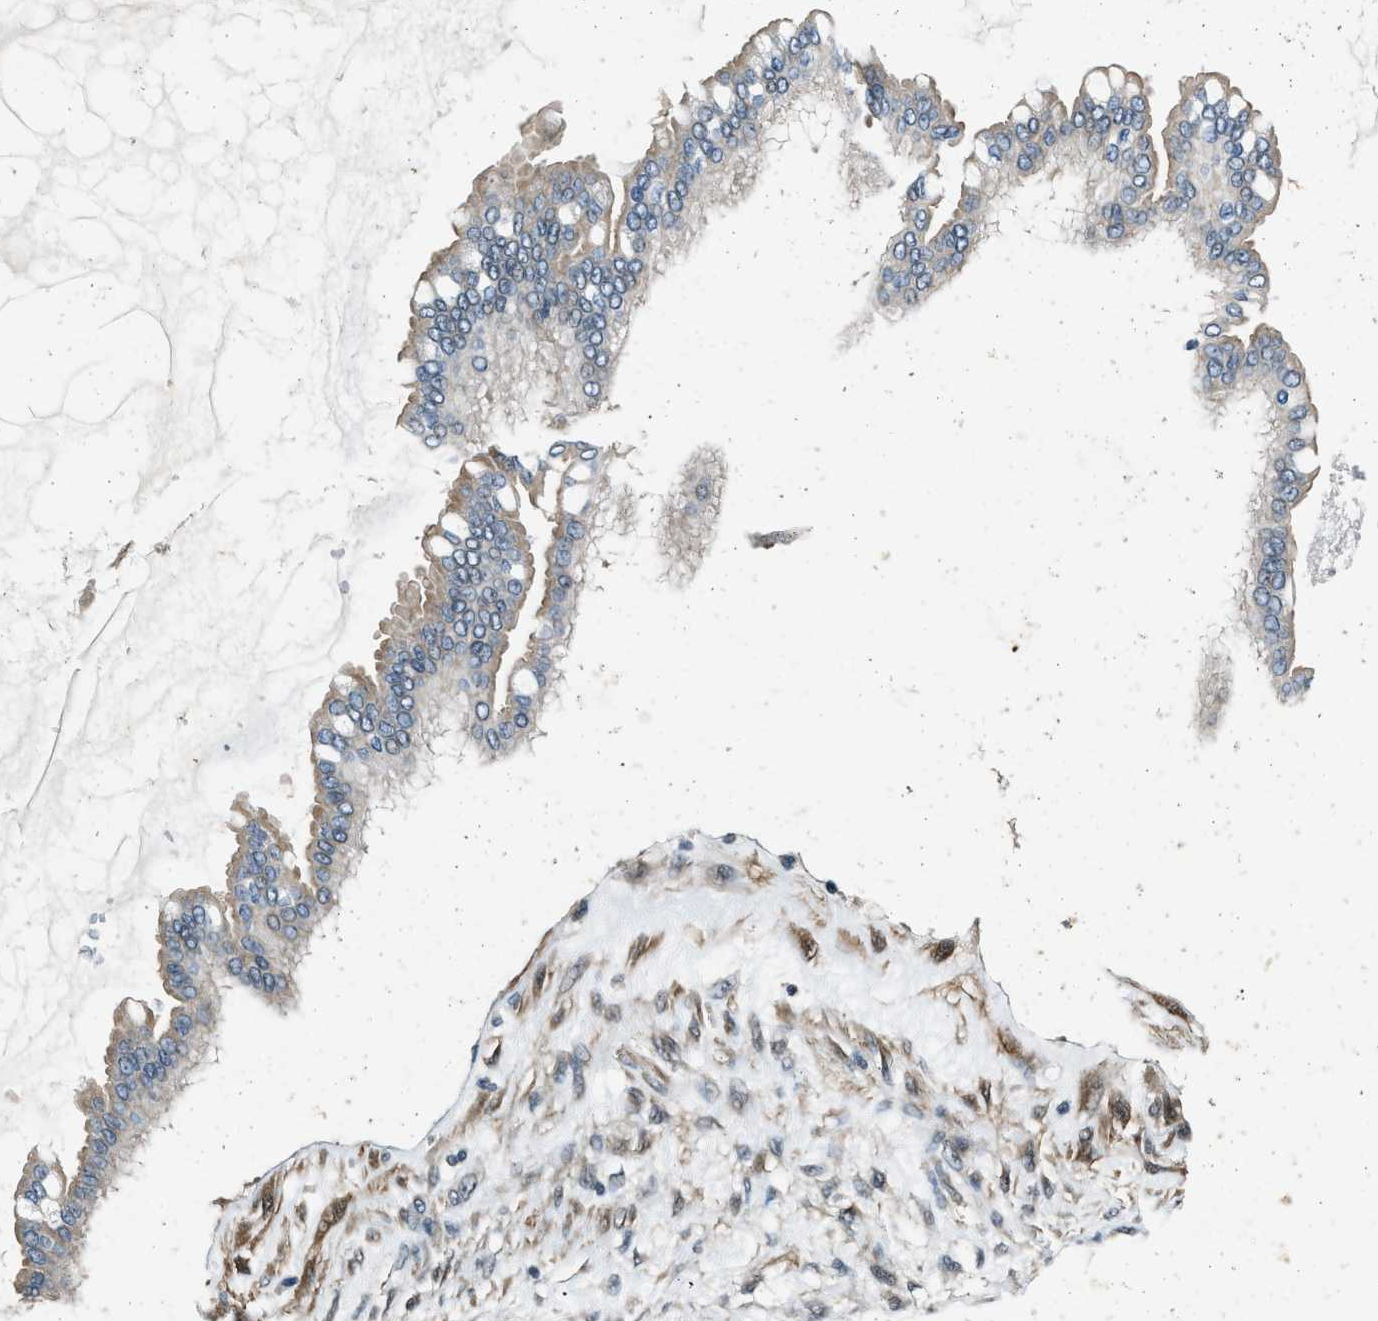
{"staining": {"intensity": "weak", "quantity": ">75%", "location": "cytoplasmic/membranous"}, "tissue": "ovarian cancer", "cell_type": "Tumor cells", "image_type": "cancer", "snomed": [{"axis": "morphology", "description": "Cystadenocarcinoma, mucinous, NOS"}, {"axis": "topography", "description": "Ovary"}], "caption": "Immunohistochemical staining of human ovarian cancer (mucinous cystadenocarcinoma) demonstrates weak cytoplasmic/membranous protein expression in approximately >75% of tumor cells.", "gene": "NUDCD3", "patient": {"sex": "female", "age": 73}}